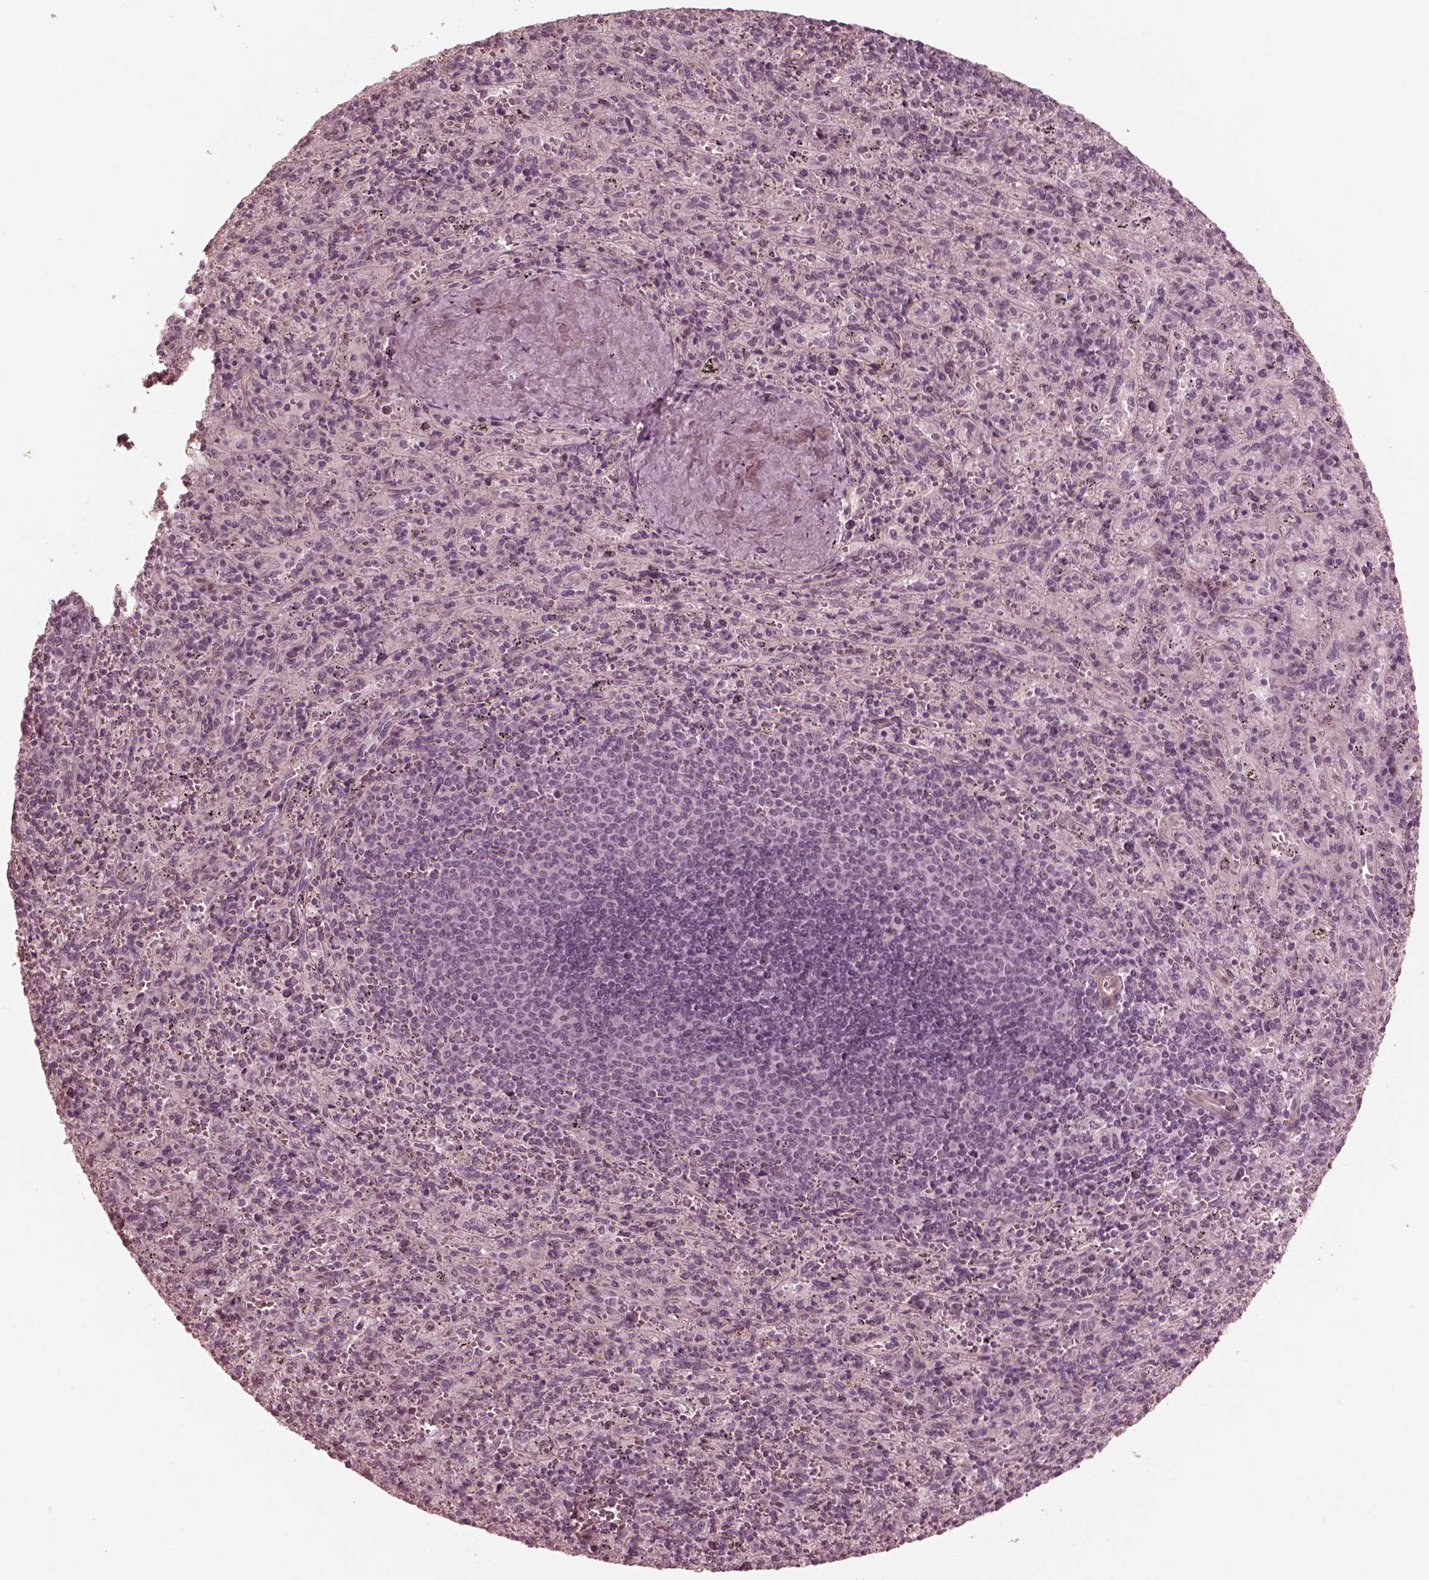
{"staining": {"intensity": "negative", "quantity": "none", "location": "none"}, "tissue": "spleen", "cell_type": "Cells in red pulp", "image_type": "normal", "snomed": [{"axis": "morphology", "description": "Normal tissue, NOS"}, {"axis": "topography", "description": "Spleen"}], "caption": "IHC micrograph of benign spleen: spleen stained with DAB reveals no significant protein expression in cells in red pulp.", "gene": "KIF6", "patient": {"sex": "male", "age": 57}}